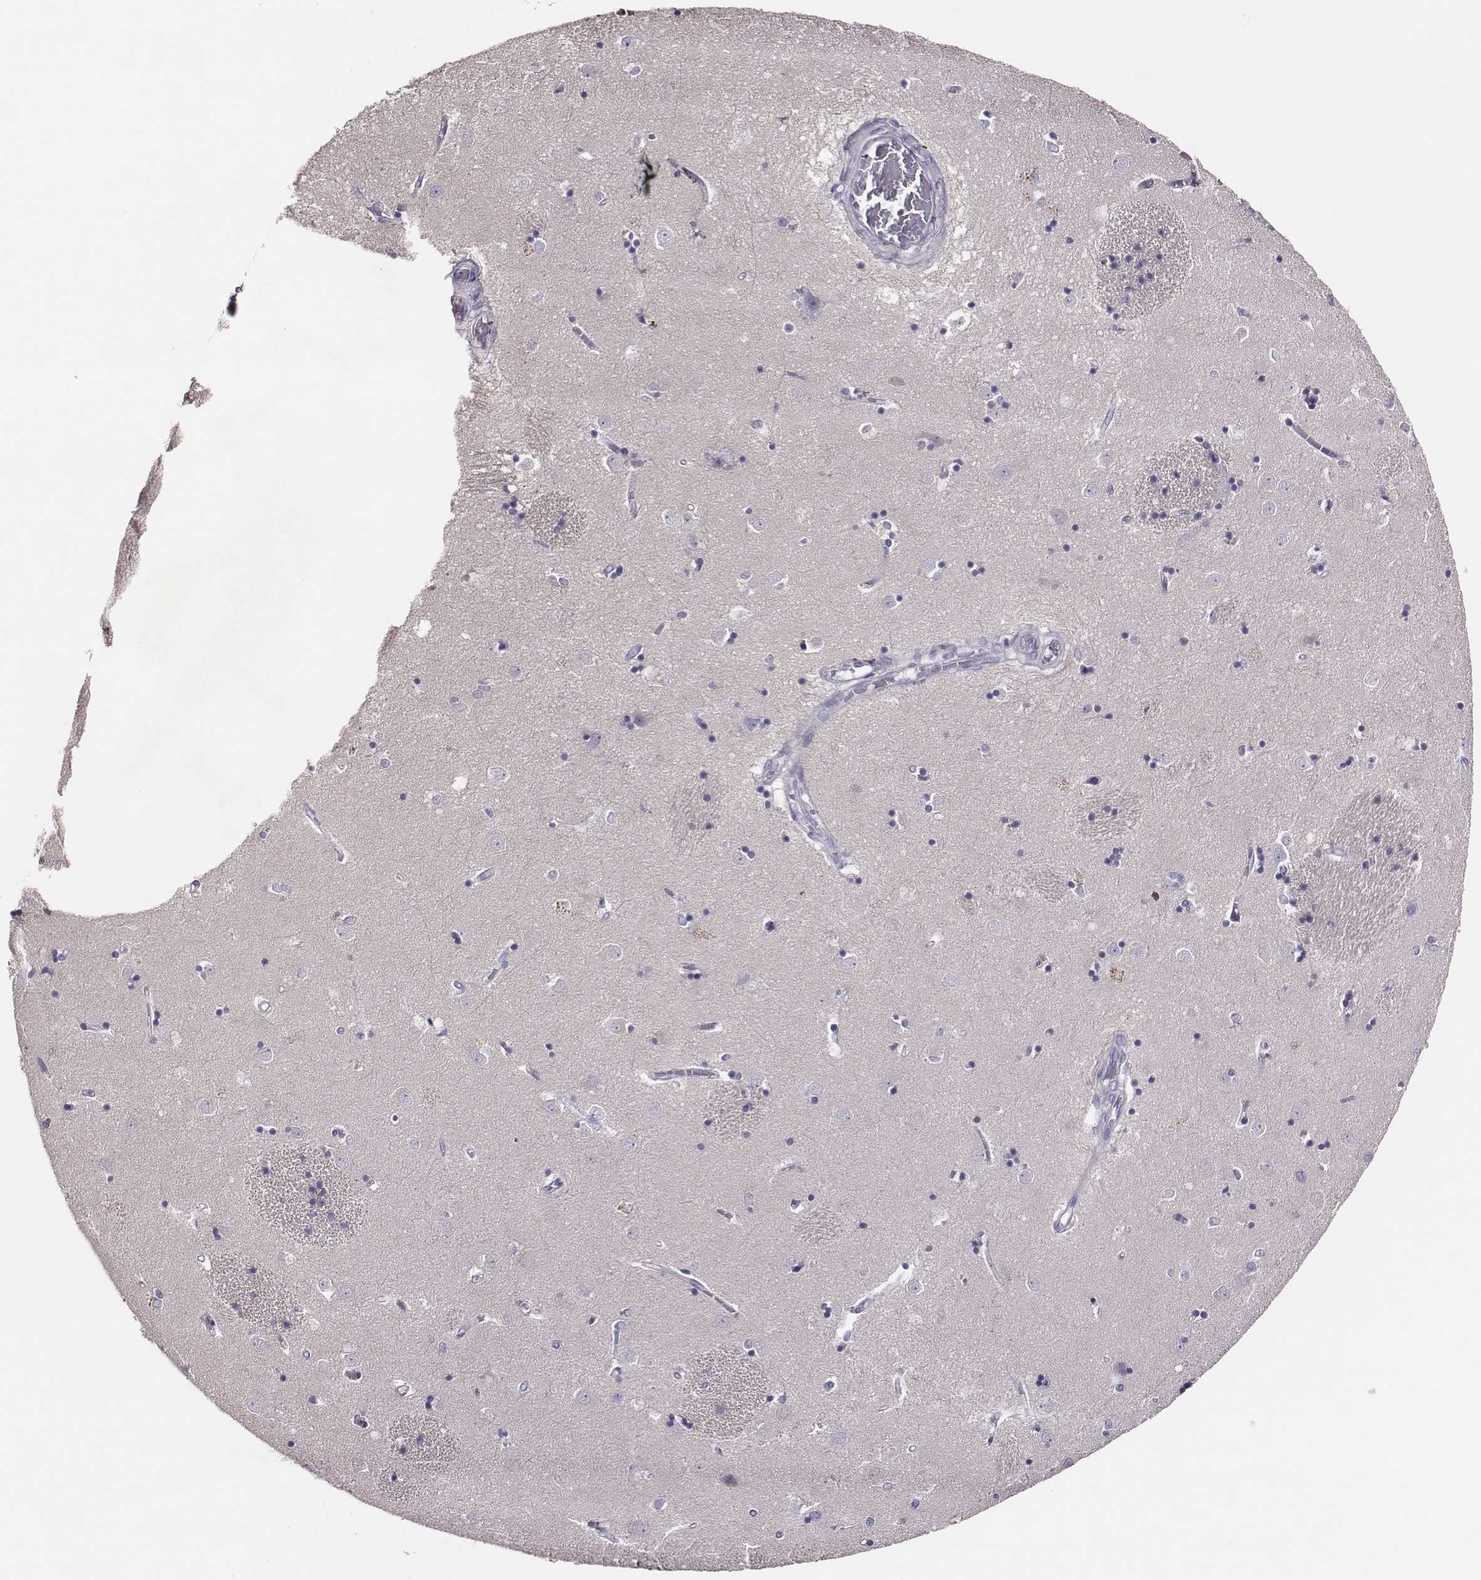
{"staining": {"intensity": "negative", "quantity": "none", "location": "none"}, "tissue": "caudate", "cell_type": "Glial cells", "image_type": "normal", "snomed": [{"axis": "morphology", "description": "Normal tissue, NOS"}, {"axis": "topography", "description": "Lateral ventricle wall"}], "caption": "Immunohistochemistry image of unremarkable caudate: human caudate stained with DAB (3,3'-diaminobenzidine) reveals no significant protein expression in glial cells.", "gene": "P2RY10", "patient": {"sex": "male", "age": 54}}